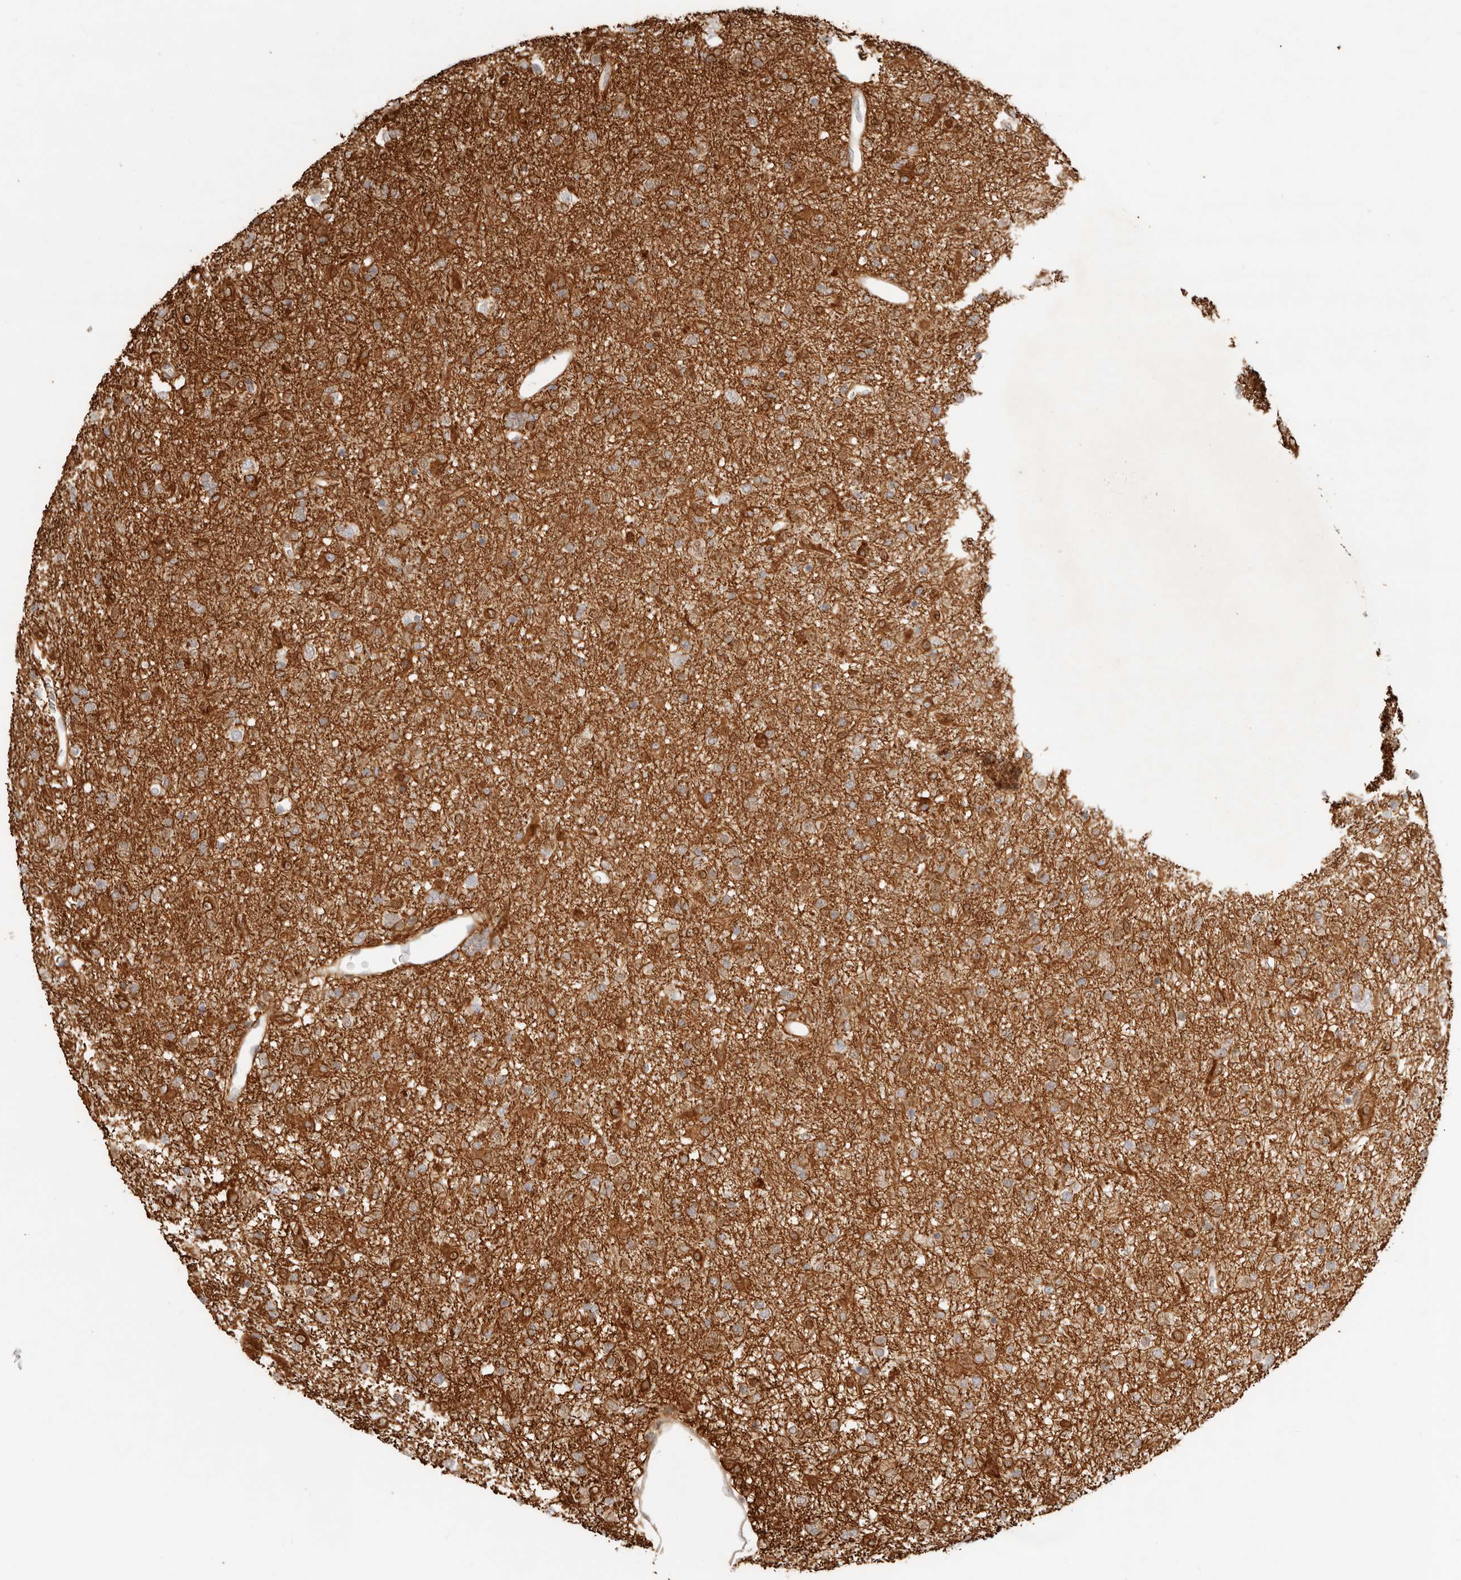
{"staining": {"intensity": "moderate", "quantity": ">75%", "location": "cytoplasmic/membranous"}, "tissue": "glioma", "cell_type": "Tumor cells", "image_type": "cancer", "snomed": [{"axis": "morphology", "description": "Glioma, malignant, Low grade"}, {"axis": "topography", "description": "Brain"}], "caption": "This is an image of IHC staining of malignant glioma (low-grade), which shows moderate positivity in the cytoplasmic/membranous of tumor cells.", "gene": "TUFT1", "patient": {"sex": "male", "age": 65}}